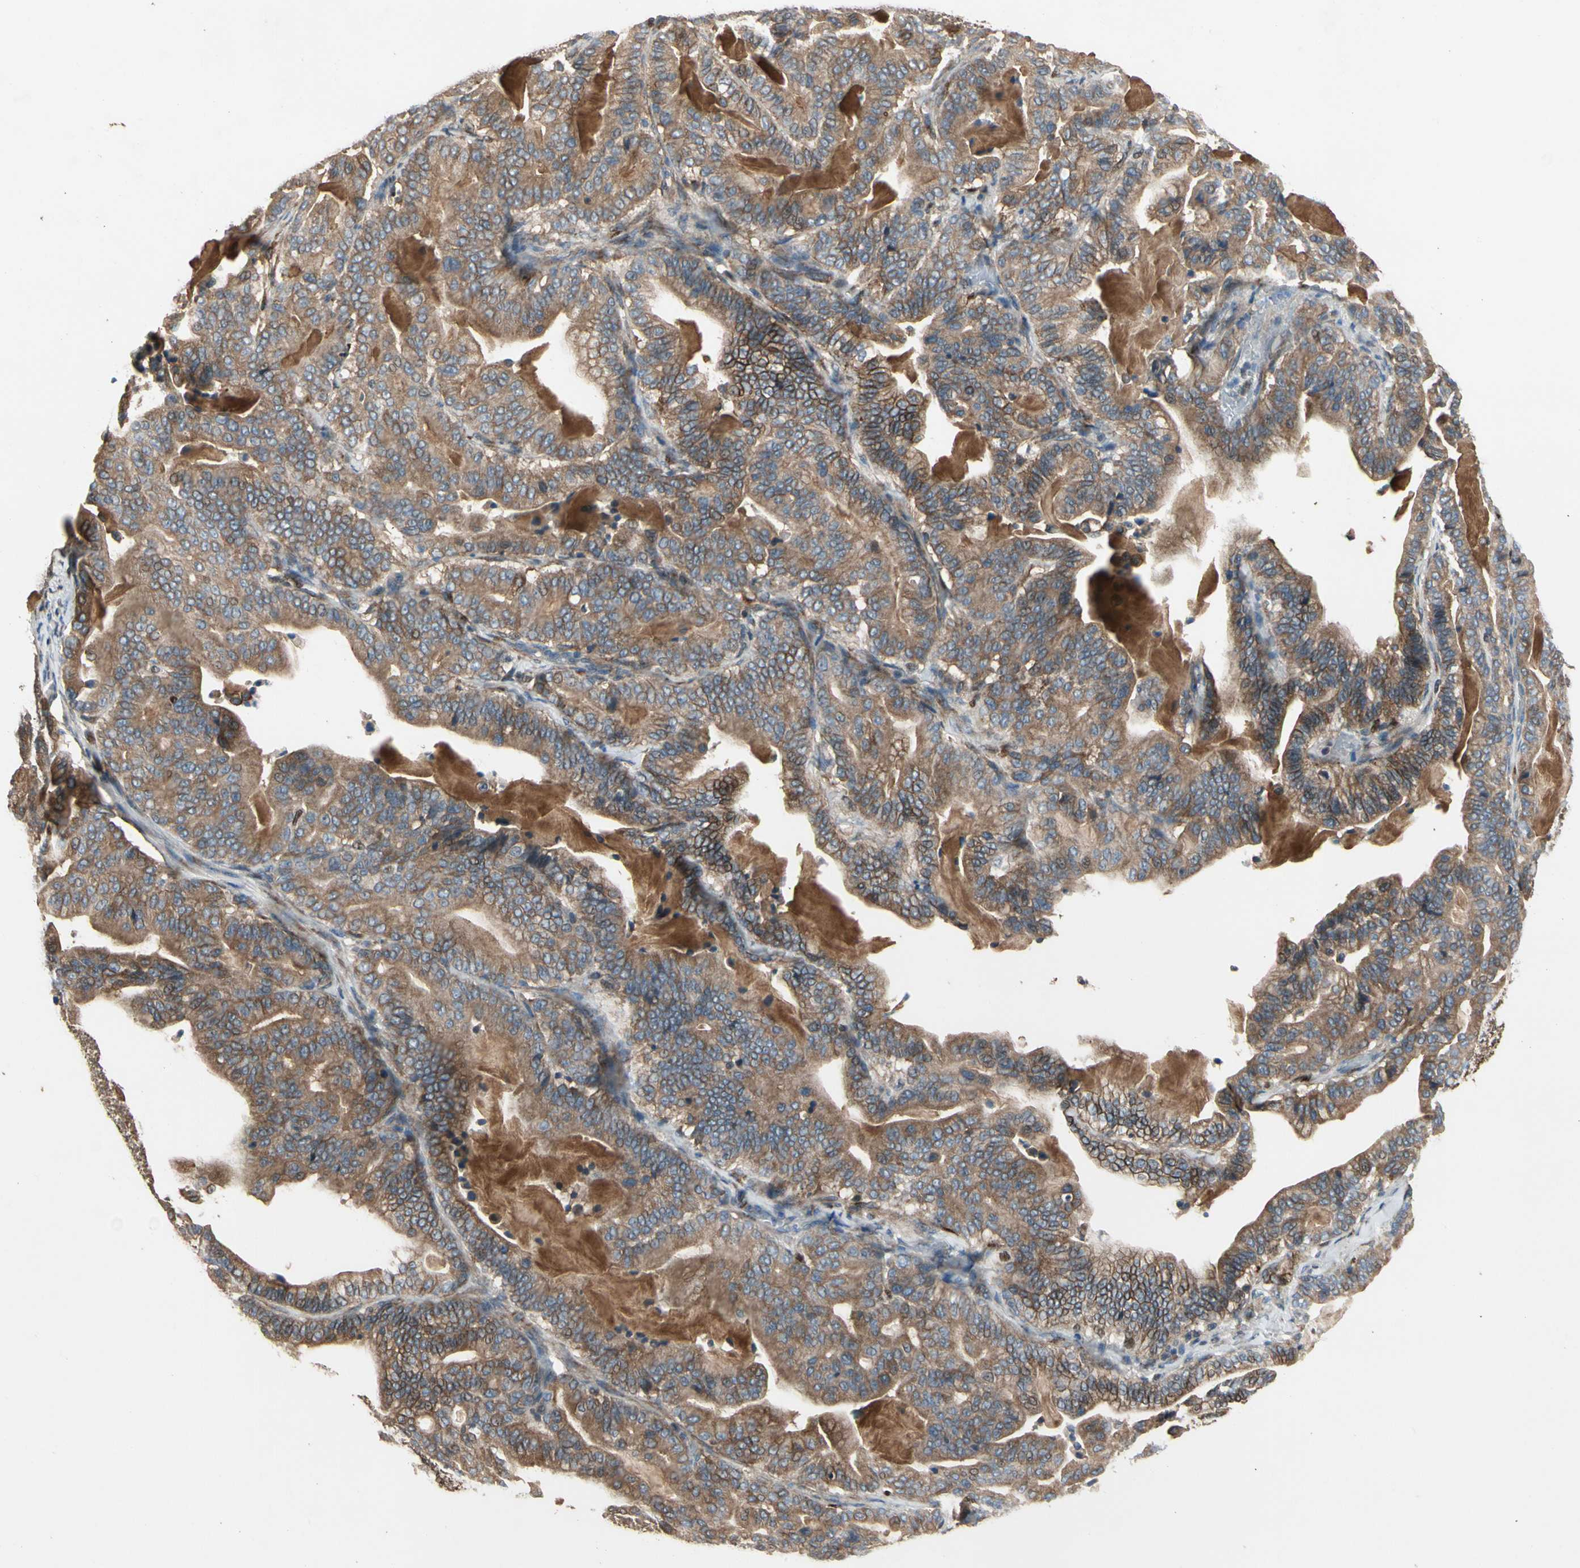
{"staining": {"intensity": "moderate", "quantity": ">75%", "location": "cytoplasmic/membranous"}, "tissue": "pancreatic cancer", "cell_type": "Tumor cells", "image_type": "cancer", "snomed": [{"axis": "morphology", "description": "Adenocarcinoma, NOS"}, {"axis": "topography", "description": "Pancreas"}], "caption": "There is medium levels of moderate cytoplasmic/membranous positivity in tumor cells of pancreatic adenocarcinoma, as demonstrated by immunohistochemical staining (brown color).", "gene": "CGREF1", "patient": {"sex": "male", "age": 63}}